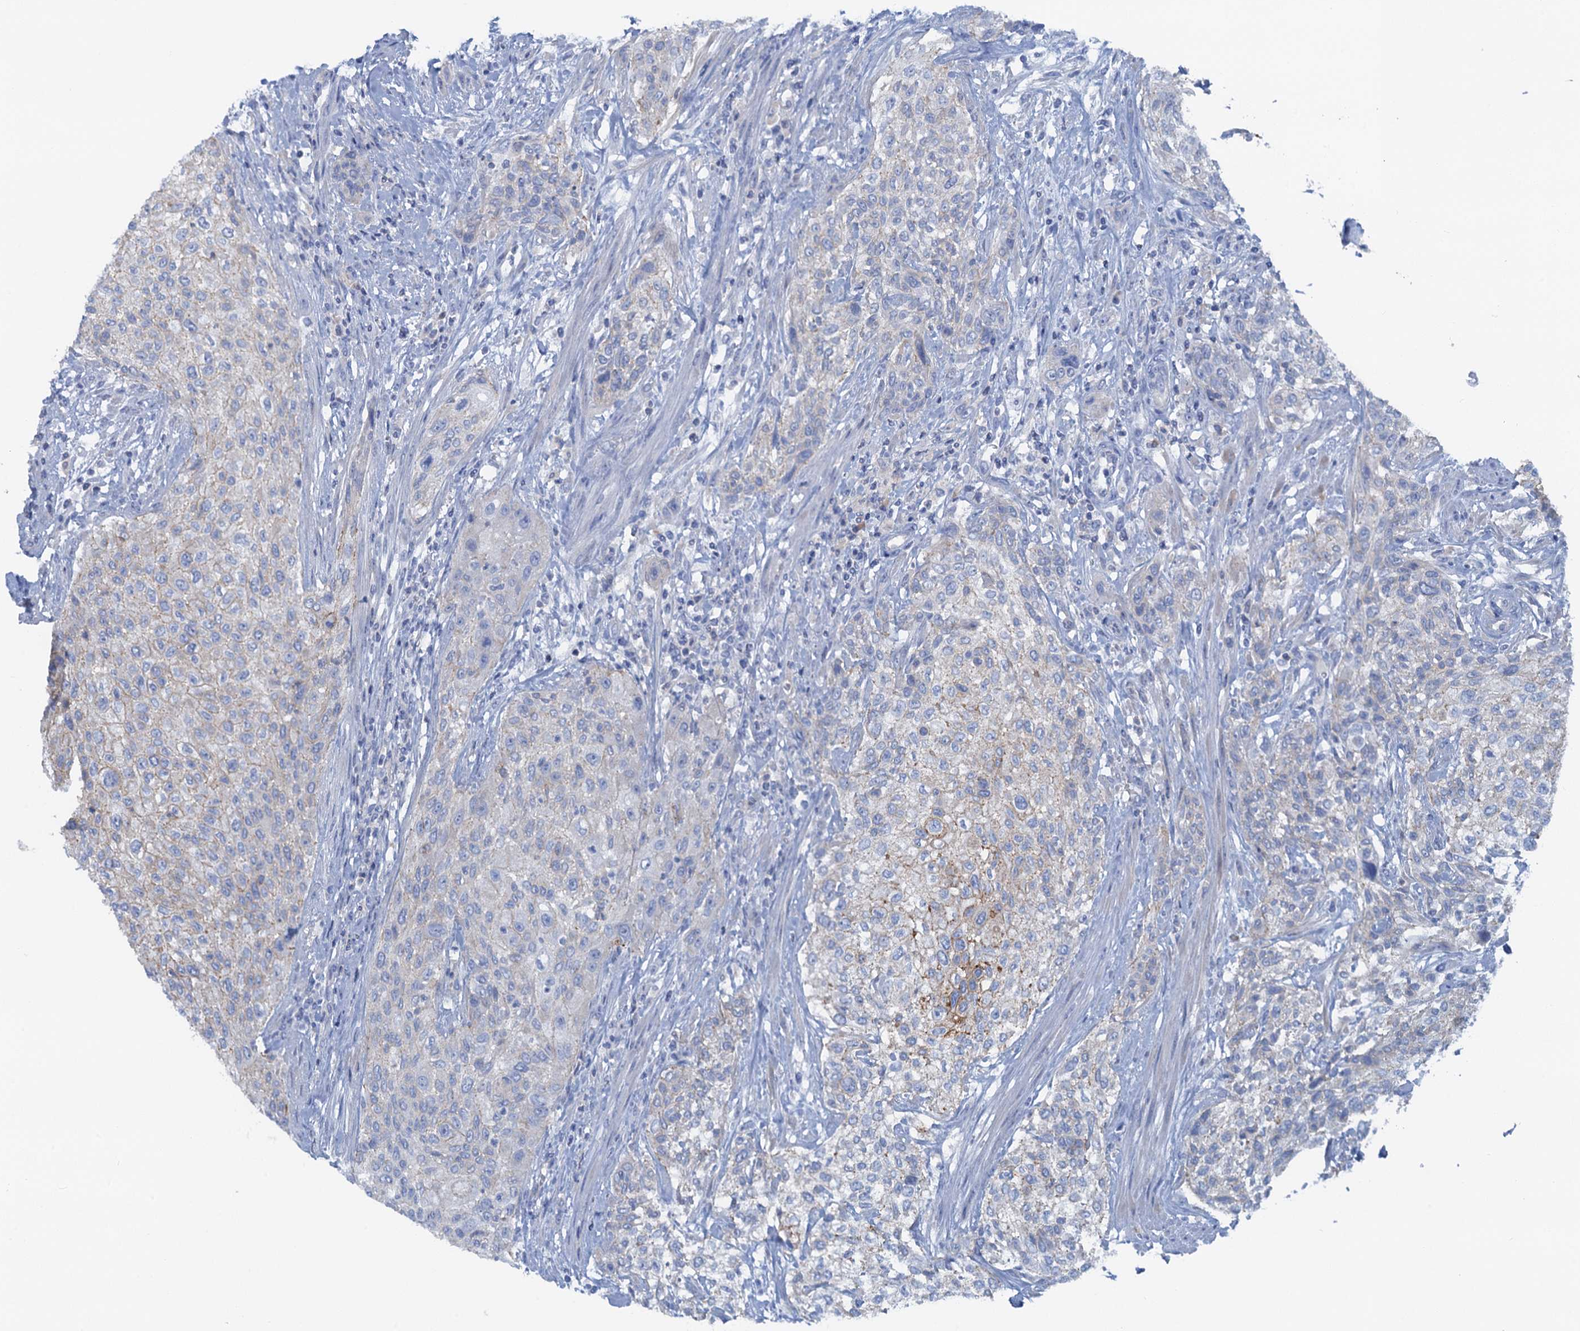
{"staining": {"intensity": "weak", "quantity": "<25%", "location": "cytoplasmic/membranous"}, "tissue": "urothelial cancer", "cell_type": "Tumor cells", "image_type": "cancer", "snomed": [{"axis": "morphology", "description": "Normal tissue, NOS"}, {"axis": "morphology", "description": "Urothelial carcinoma, NOS"}, {"axis": "topography", "description": "Urinary bladder"}, {"axis": "topography", "description": "Peripheral nerve tissue"}], "caption": "High power microscopy micrograph of an immunohistochemistry (IHC) photomicrograph of urothelial cancer, revealing no significant positivity in tumor cells. Brightfield microscopy of immunohistochemistry stained with DAB (3,3'-diaminobenzidine) (brown) and hematoxylin (blue), captured at high magnification.", "gene": "MYADML2", "patient": {"sex": "male", "age": 35}}